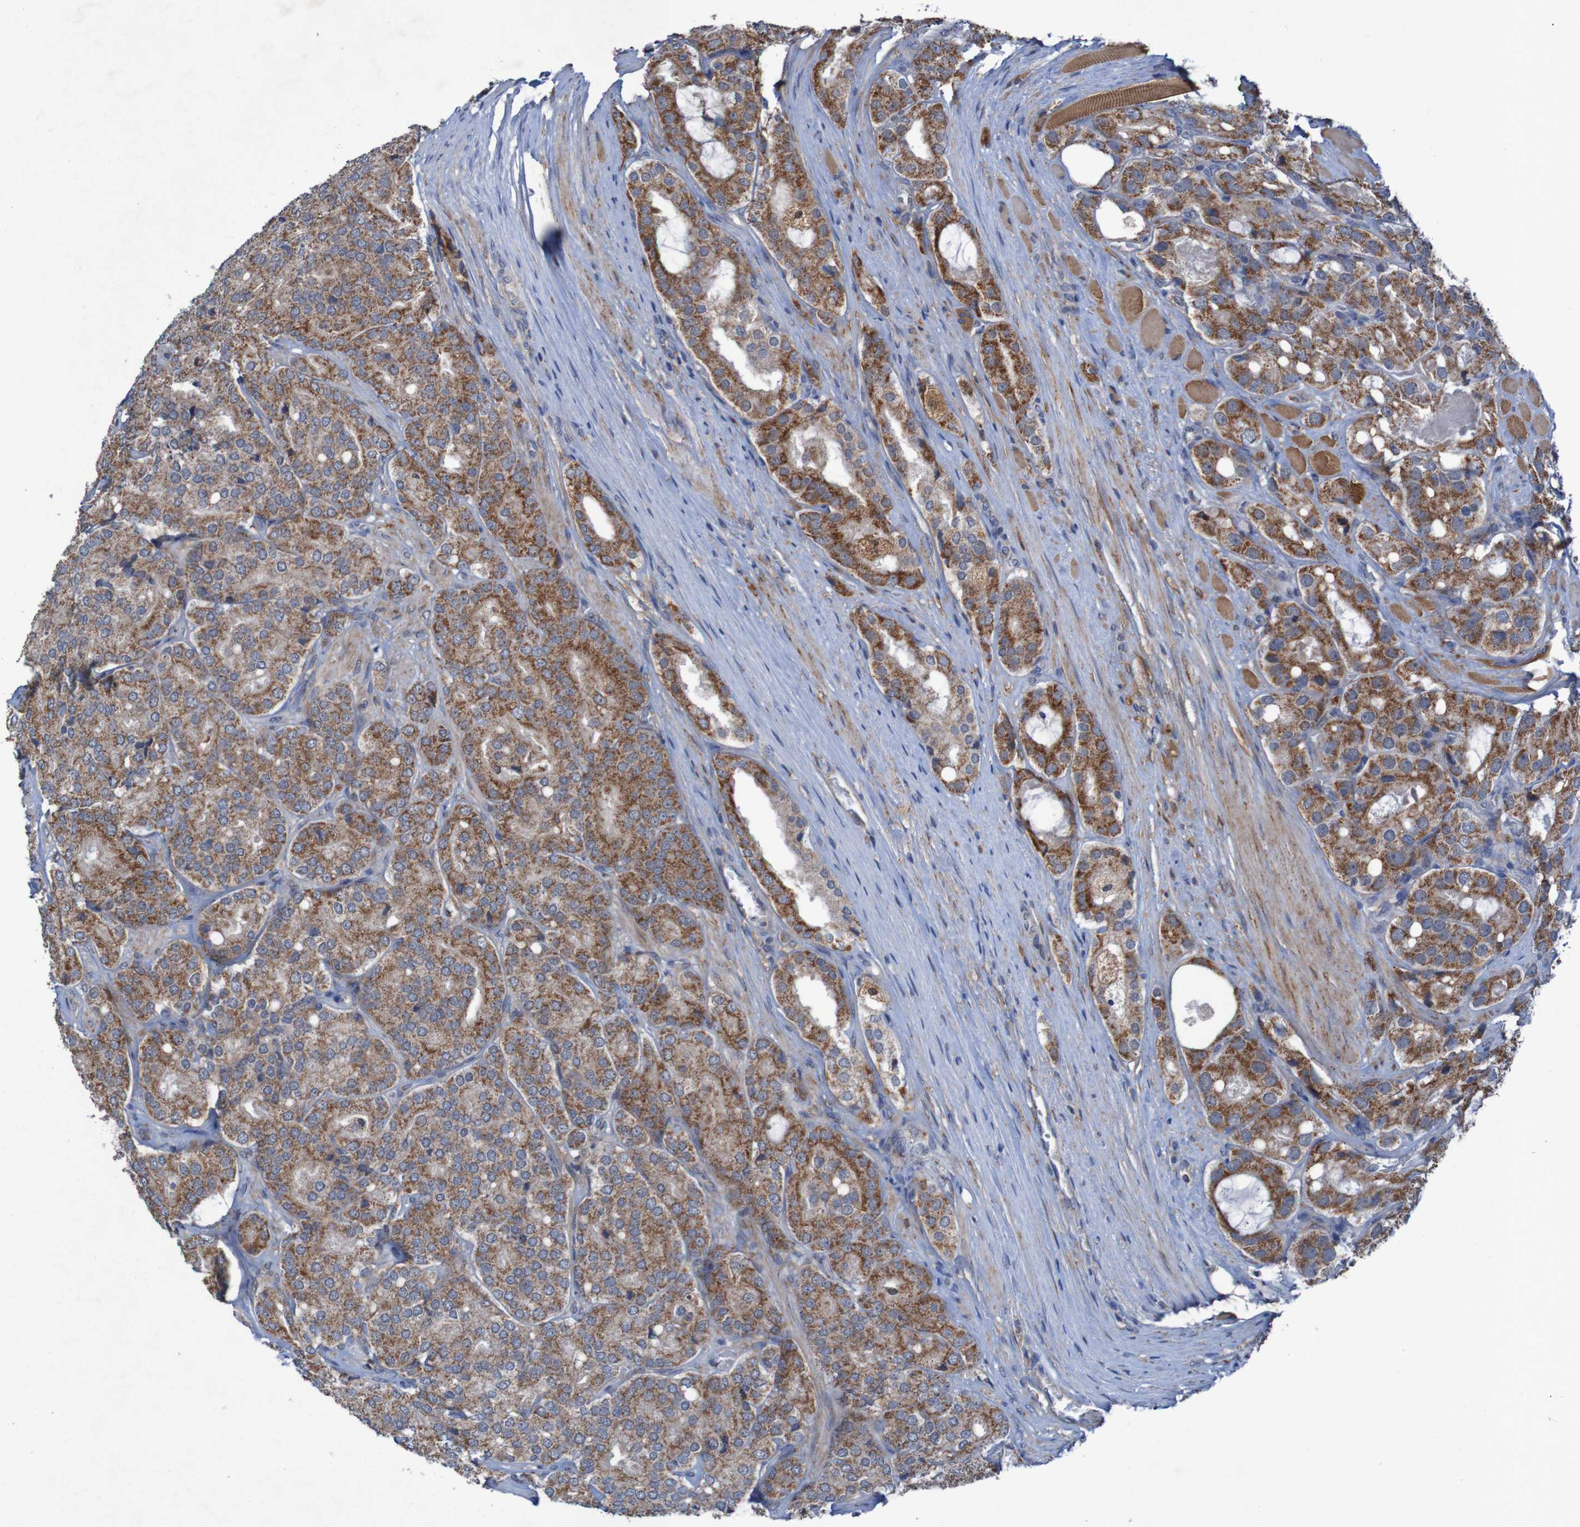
{"staining": {"intensity": "moderate", "quantity": ">75%", "location": "cytoplasmic/membranous"}, "tissue": "prostate cancer", "cell_type": "Tumor cells", "image_type": "cancer", "snomed": [{"axis": "morphology", "description": "Adenocarcinoma, High grade"}, {"axis": "topography", "description": "Prostate"}], "caption": "Protein staining of prostate adenocarcinoma (high-grade) tissue demonstrates moderate cytoplasmic/membranous expression in about >75% of tumor cells.", "gene": "CCDC51", "patient": {"sex": "male", "age": 65}}